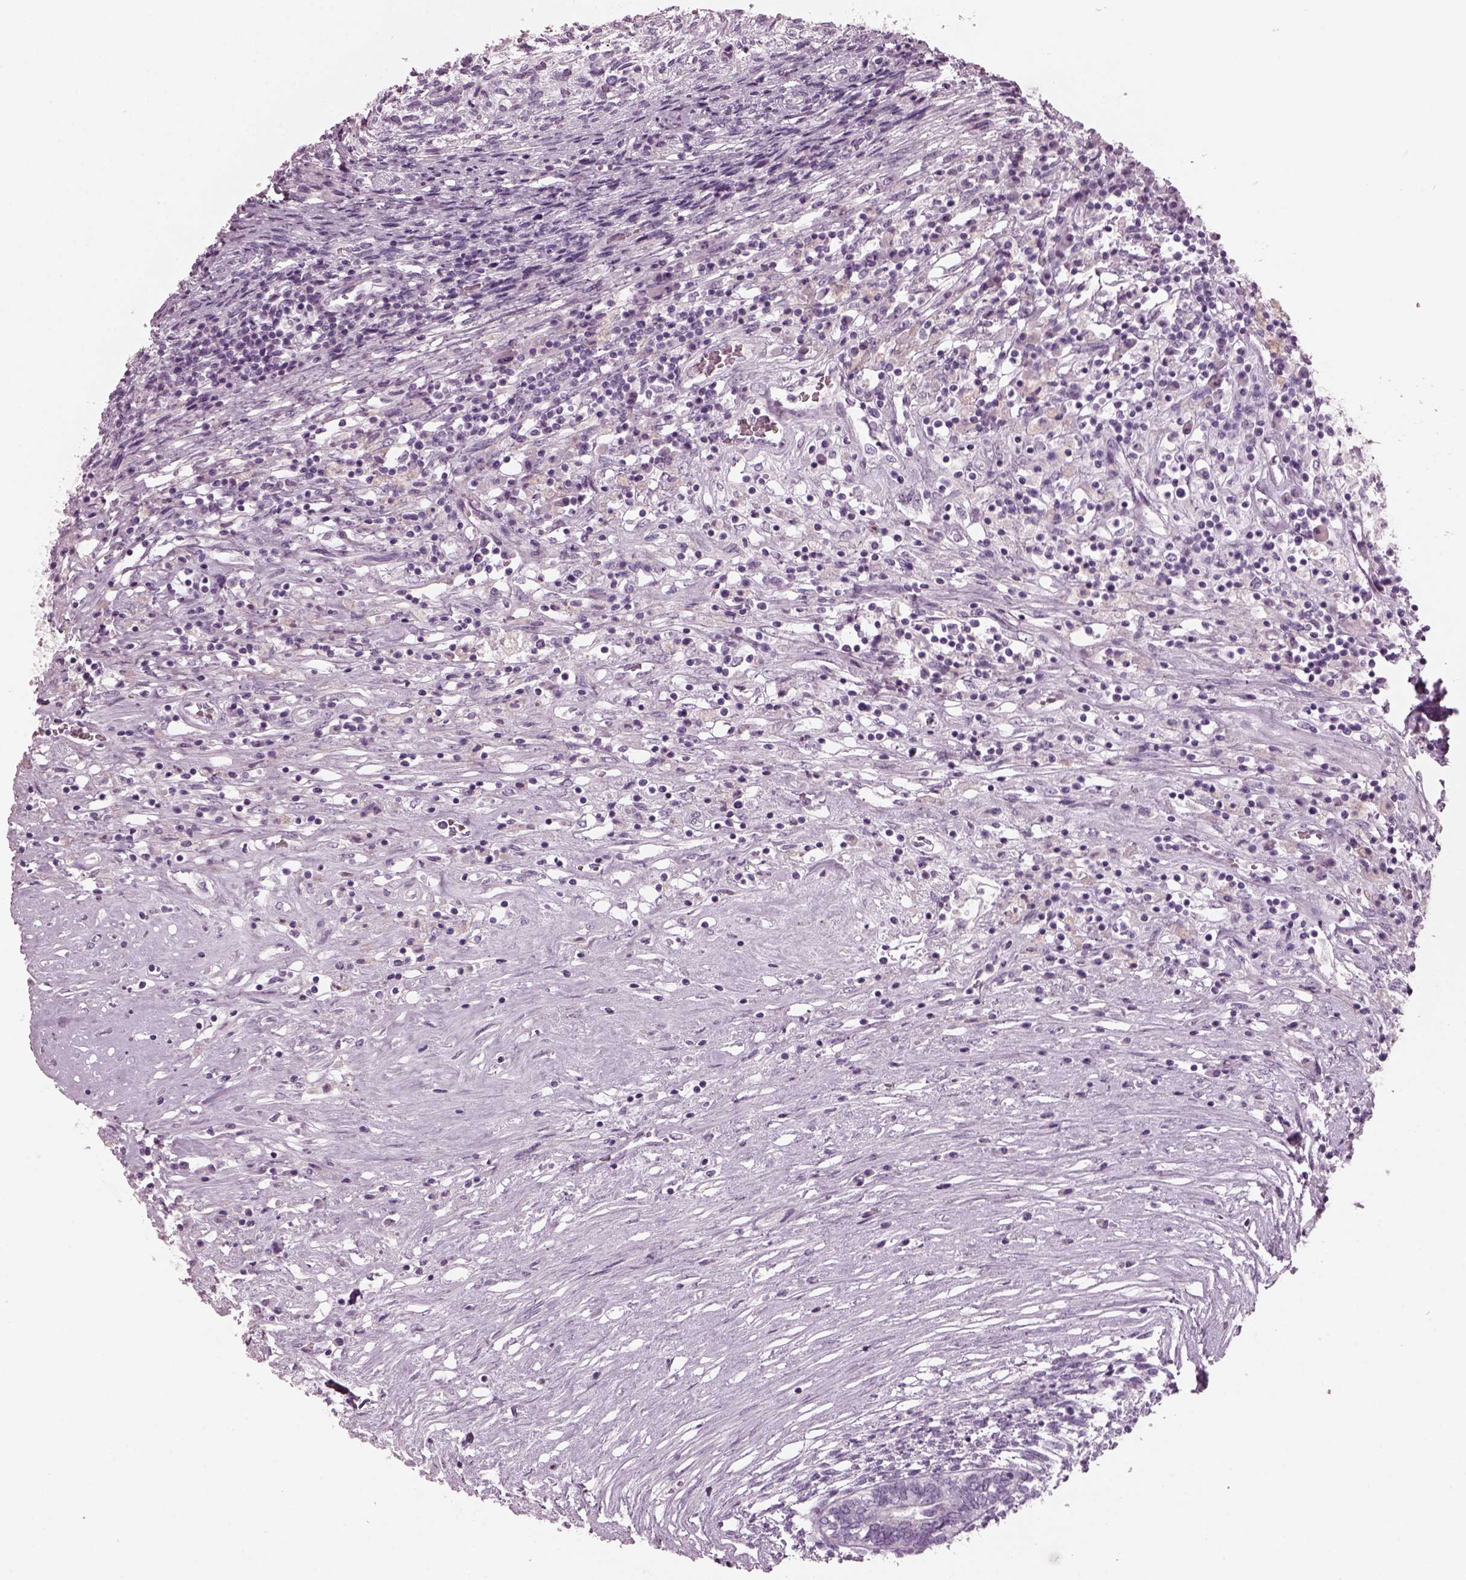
{"staining": {"intensity": "negative", "quantity": "none", "location": "none"}, "tissue": "testis cancer", "cell_type": "Tumor cells", "image_type": "cancer", "snomed": [{"axis": "morphology", "description": "Carcinoma, Embryonal, NOS"}, {"axis": "topography", "description": "Testis"}], "caption": "High magnification brightfield microscopy of testis cancer stained with DAB (3,3'-diaminobenzidine) (brown) and counterstained with hematoxylin (blue): tumor cells show no significant positivity.", "gene": "RCVRN", "patient": {"sex": "male", "age": 37}}